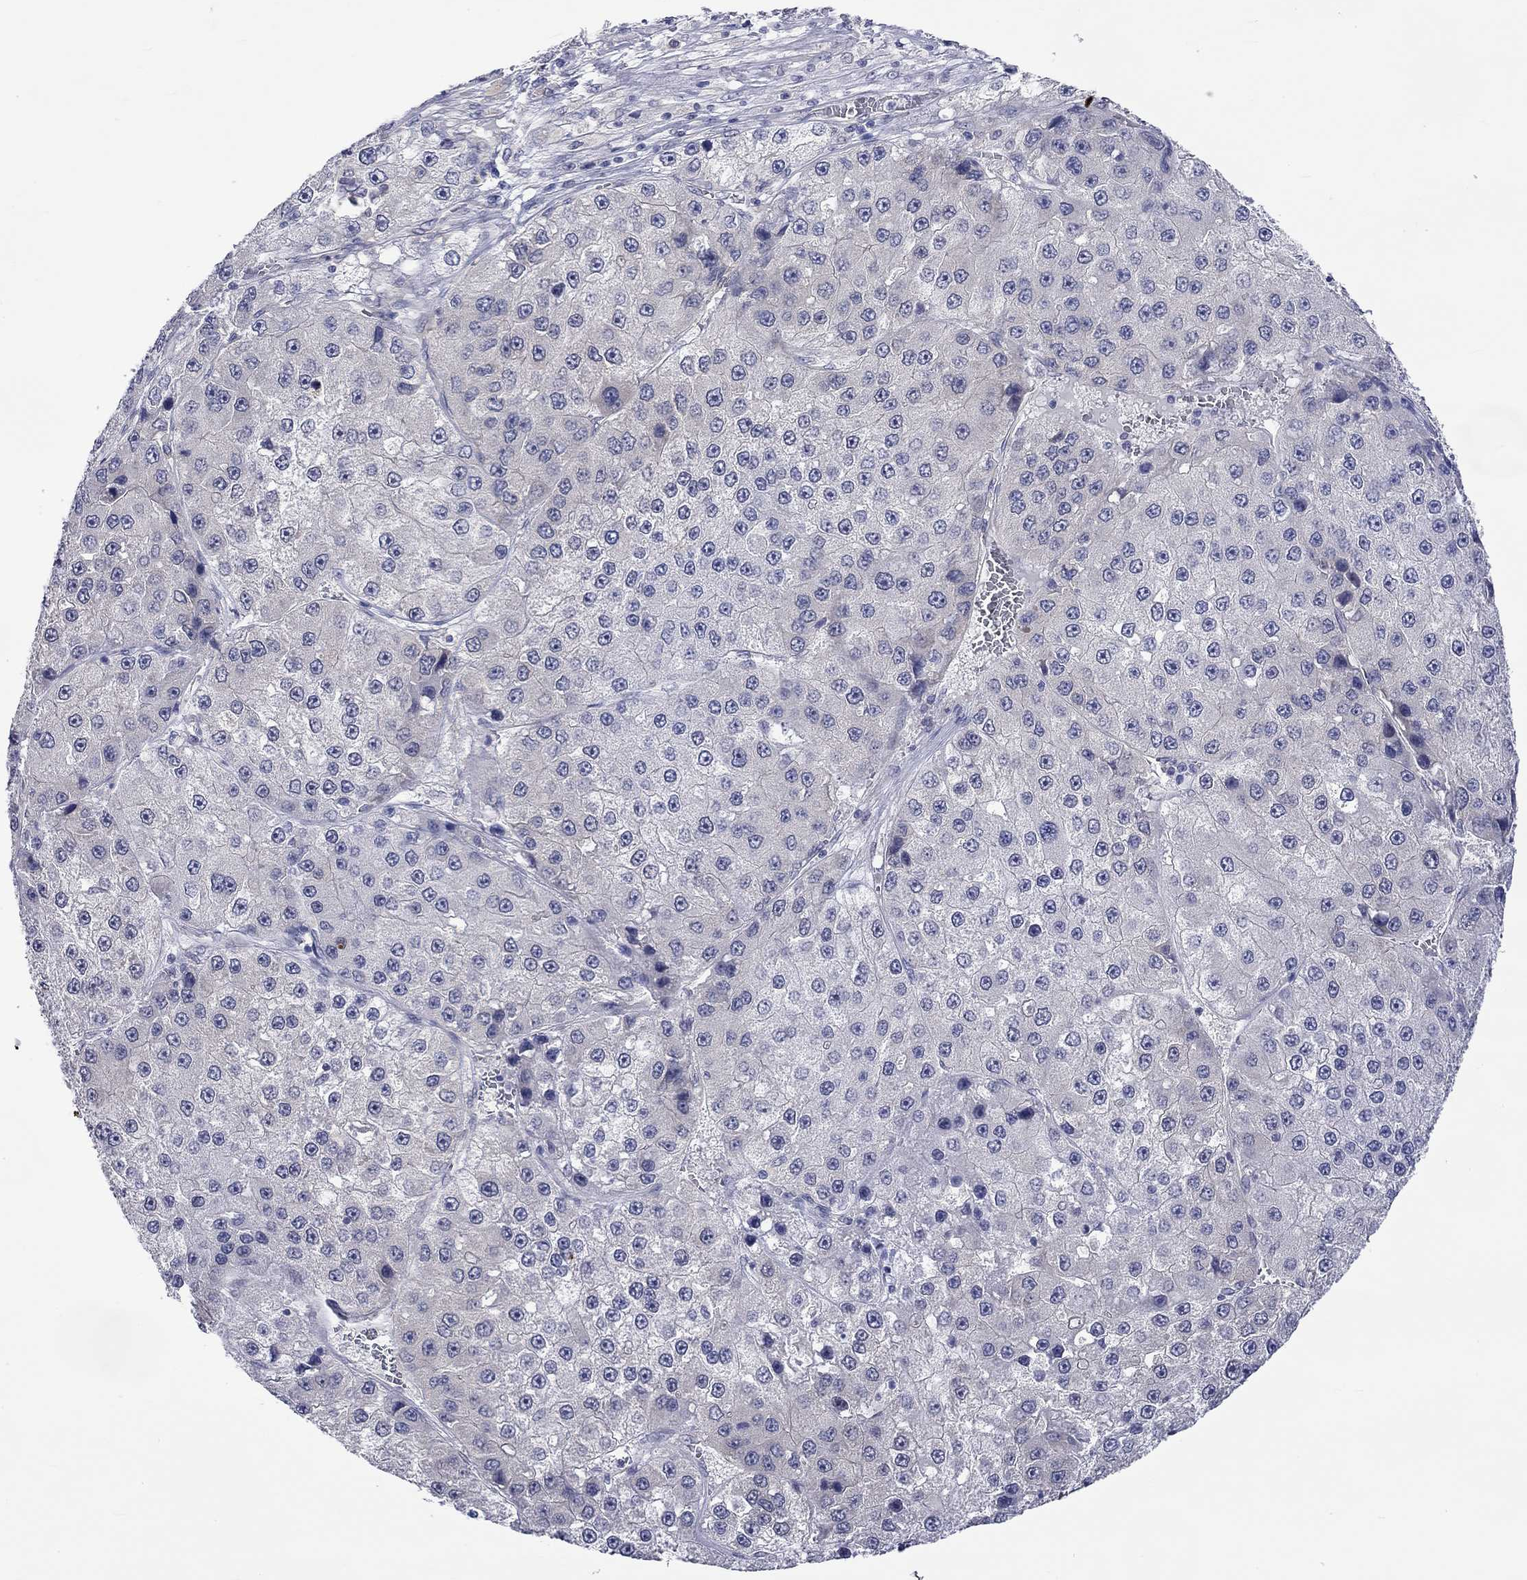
{"staining": {"intensity": "negative", "quantity": "none", "location": "none"}, "tissue": "liver cancer", "cell_type": "Tumor cells", "image_type": "cancer", "snomed": [{"axis": "morphology", "description": "Carcinoma, Hepatocellular, NOS"}, {"axis": "topography", "description": "Liver"}], "caption": "DAB (3,3'-diaminobenzidine) immunohistochemical staining of hepatocellular carcinoma (liver) displays no significant staining in tumor cells.", "gene": "CERS1", "patient": {"sex": "female", "age": 73}}